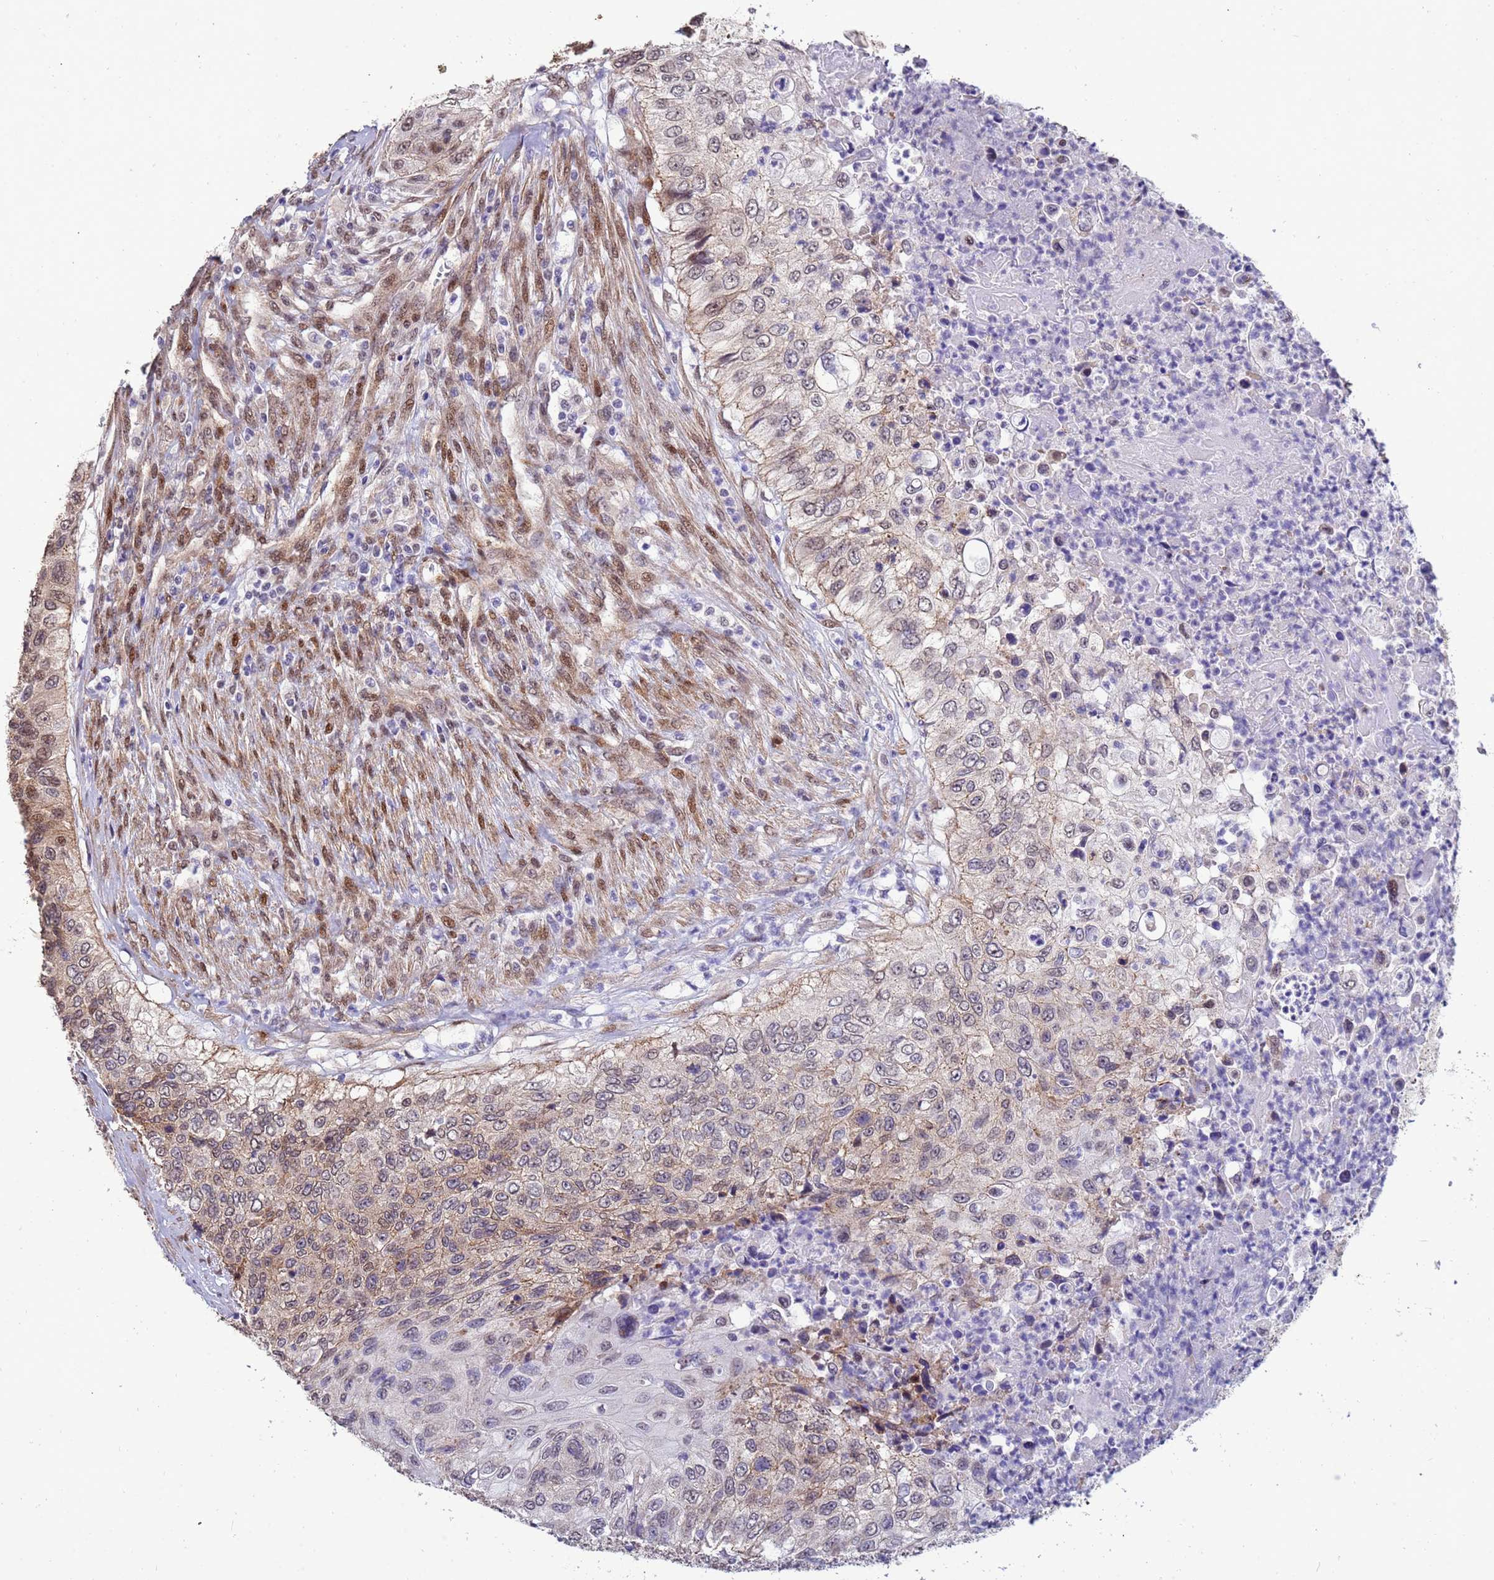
{"staining": {"intensity": "weak", "quantity": "25%-75%", "location": "cytoplasmic/membranous"}, "tissue": "urothelial cancer", "cell_type": "Tumor cells", "image_type": "cancer", "snomed": [{"axis": "morphology", "description": "Urothelial carcinoma, High grade"}, {"axis": "topography", "description": "Urinary bladder"}], "caption": "Human urothelial cancer stained with a protein marker demonstrates weak staining in tumor cells.", "gene": "TRIP6", "patient": {"sex": "female", "age": 60}}